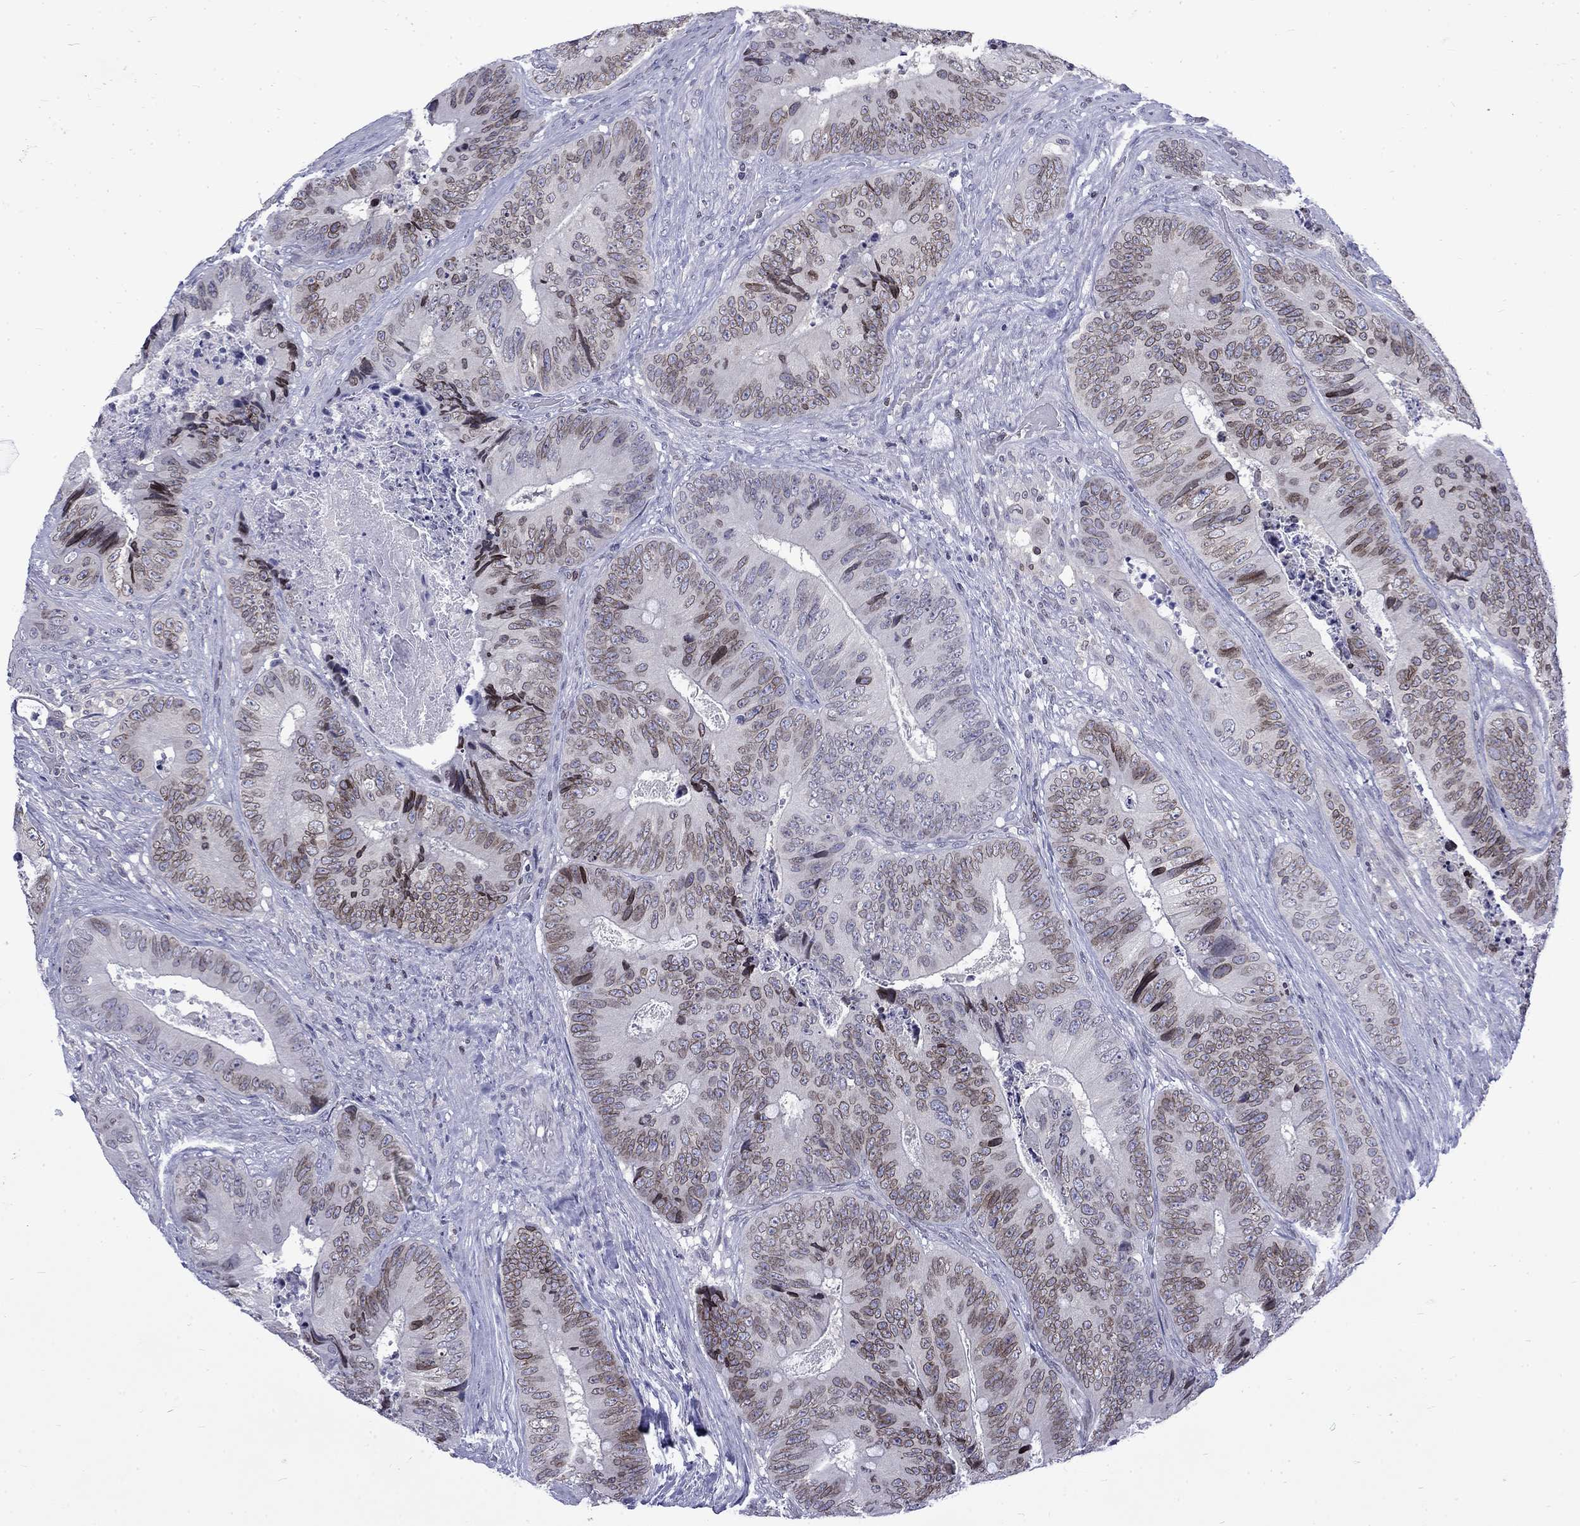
{"staining": {"intensity": "moderate", "quantity": "<25%", "location": "cytoplasmic/membranous,nuclear"}, "tissue": "colorectal cancer", "cell_type": "Tumor cells", "image_type": "cancer", "snomed": [{"axis": "morphology", "description": "Adenocarcinoma, NOS"}, {"axis": "topography", "description": "Colon"}], "caption": "Colorectal cancer (adenocarcinoma) tissue displays moderate cytoplasmic/membranous and nuclear positivity in about <25% of tumor cells", "gene": "SLA", "patient": {"sex": "male", "age": 84}}